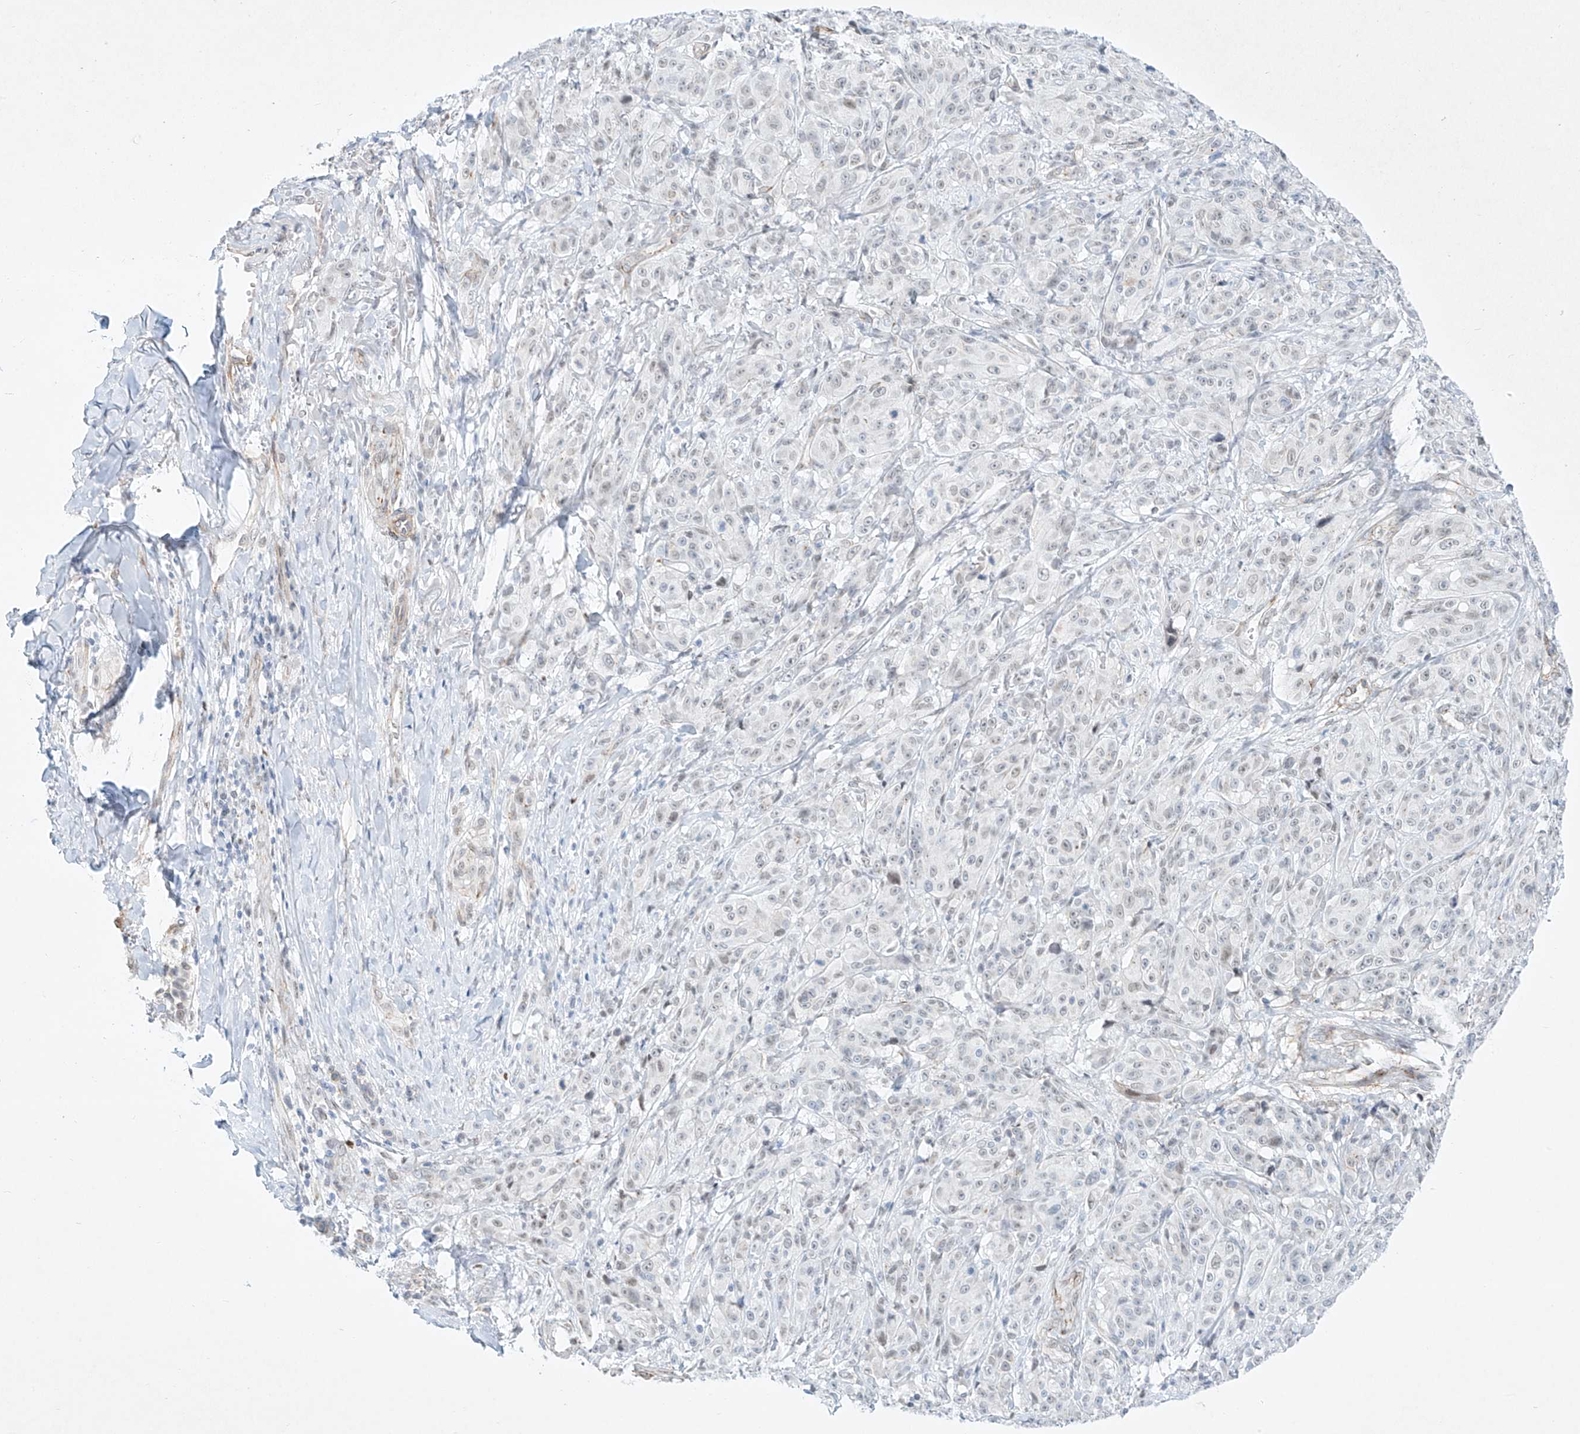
{"staining": {"intensity": "negative", "quantity": "none", "location": "none"}, "tissue": "melanoma", "cell_type": "Tumor cells", "image_type": "cancer", "snomed": [{"axis": "morphology", "description": "Malignant melanoma, NOS"}, {"axis": "topography", "description": "Skin"}], "caption": "This is an IHC histopathology image of melanoma. There is no positivity in tumor cells.", "gene": "REEP2", "patient": {"sex": "male", "age": 73}}